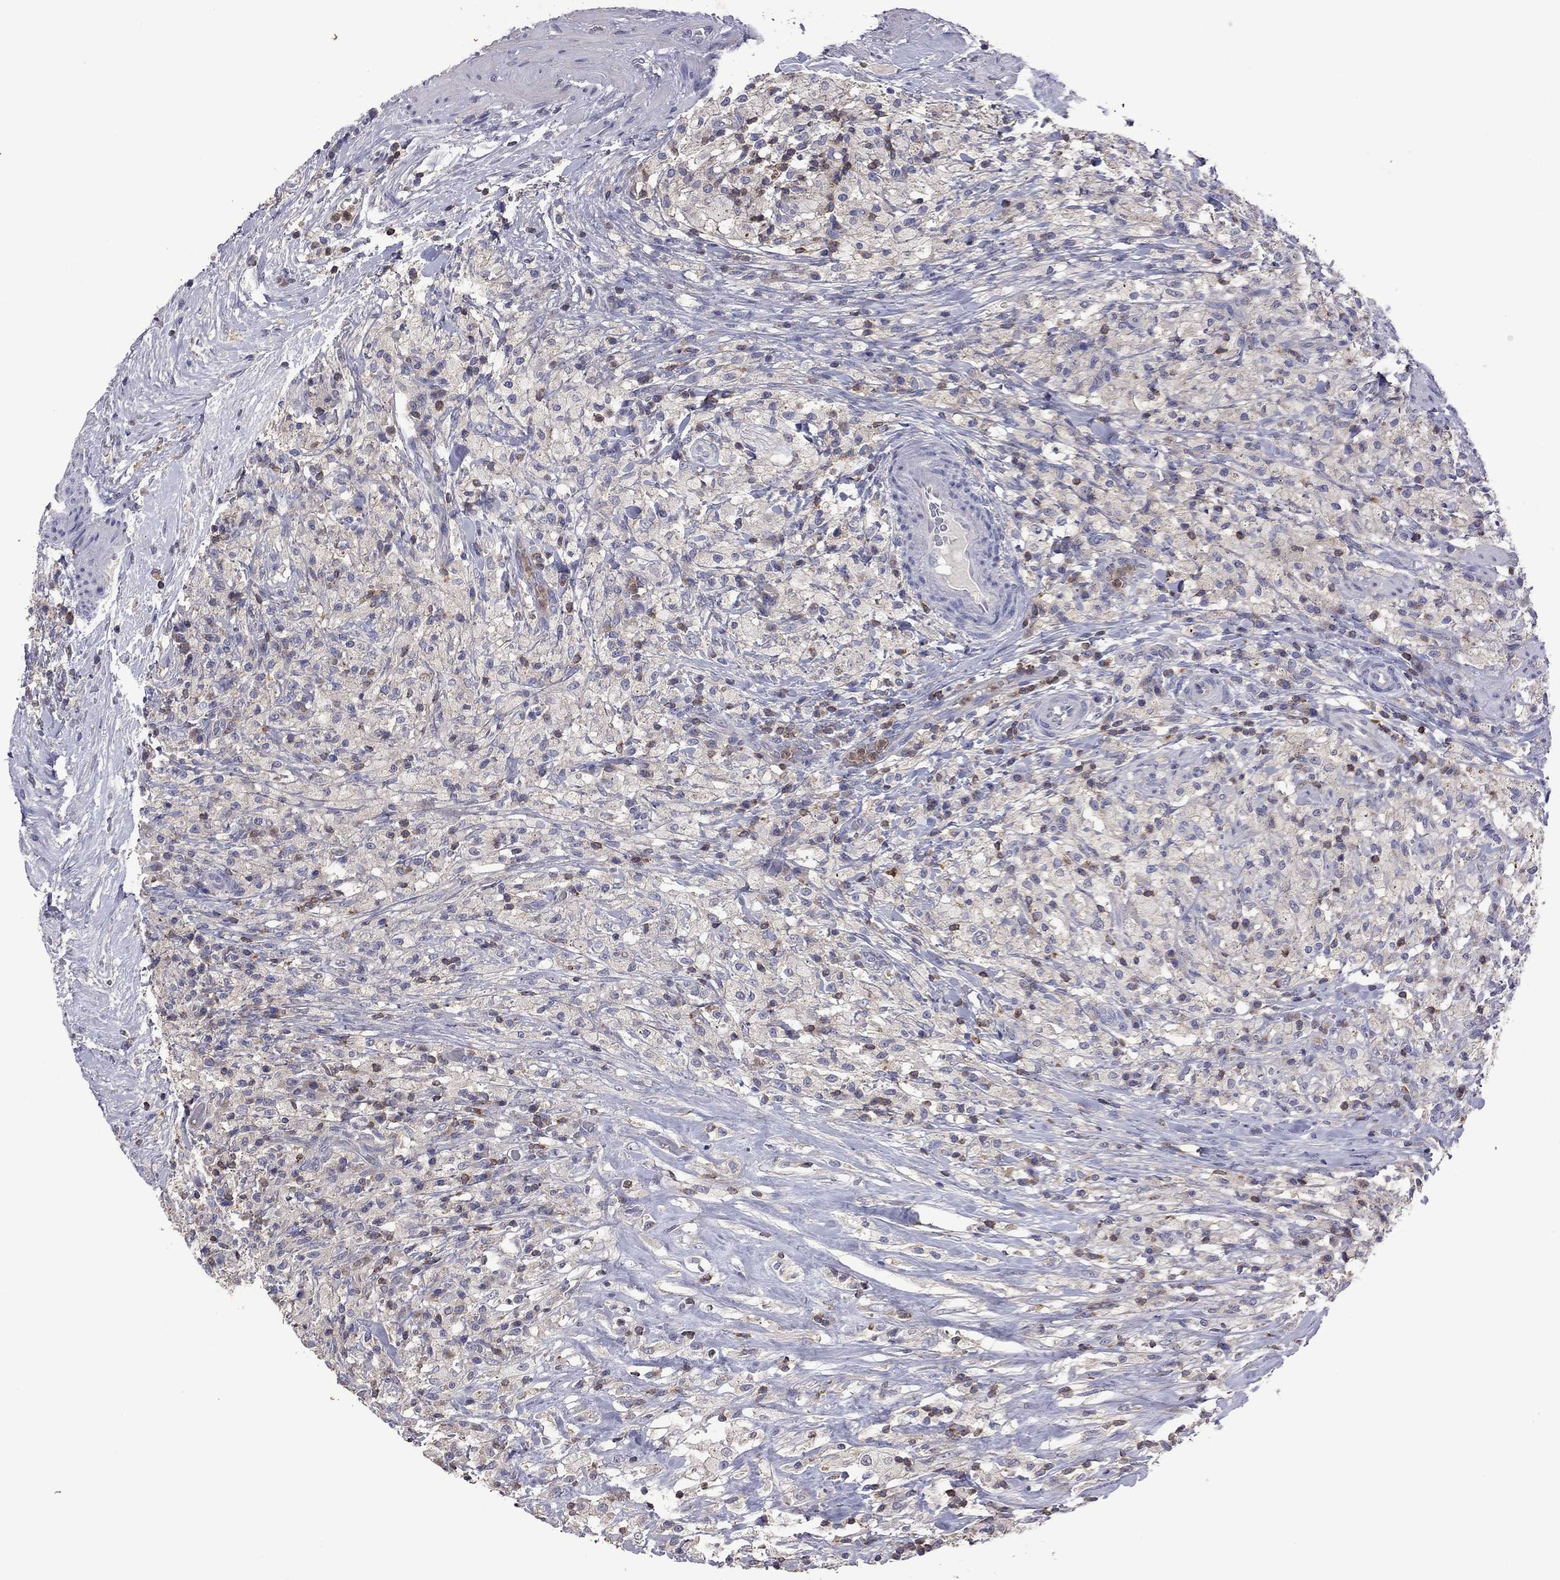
{"staining": {"intensity": "negative", "quantity": "none", "location": "none"}, "tissue": "testis cancer", "cell_type": "Tumor cells", "image_type": "cancer", "snomed": [{"axis": "morphology", "description": "Necrosis, NOS"}, {"axis": "morphology", "description": "Carcinoma, Embryonal, NOS"}, {"axis": "topography", "description": "Testis"}], "caption": "A photomicrograph of human testis cancer (embryonal carcinoma) is negative for staining in tumor cells.", "gene": "IPCEF1", "patient": {"sex": "male", "age": 19}}